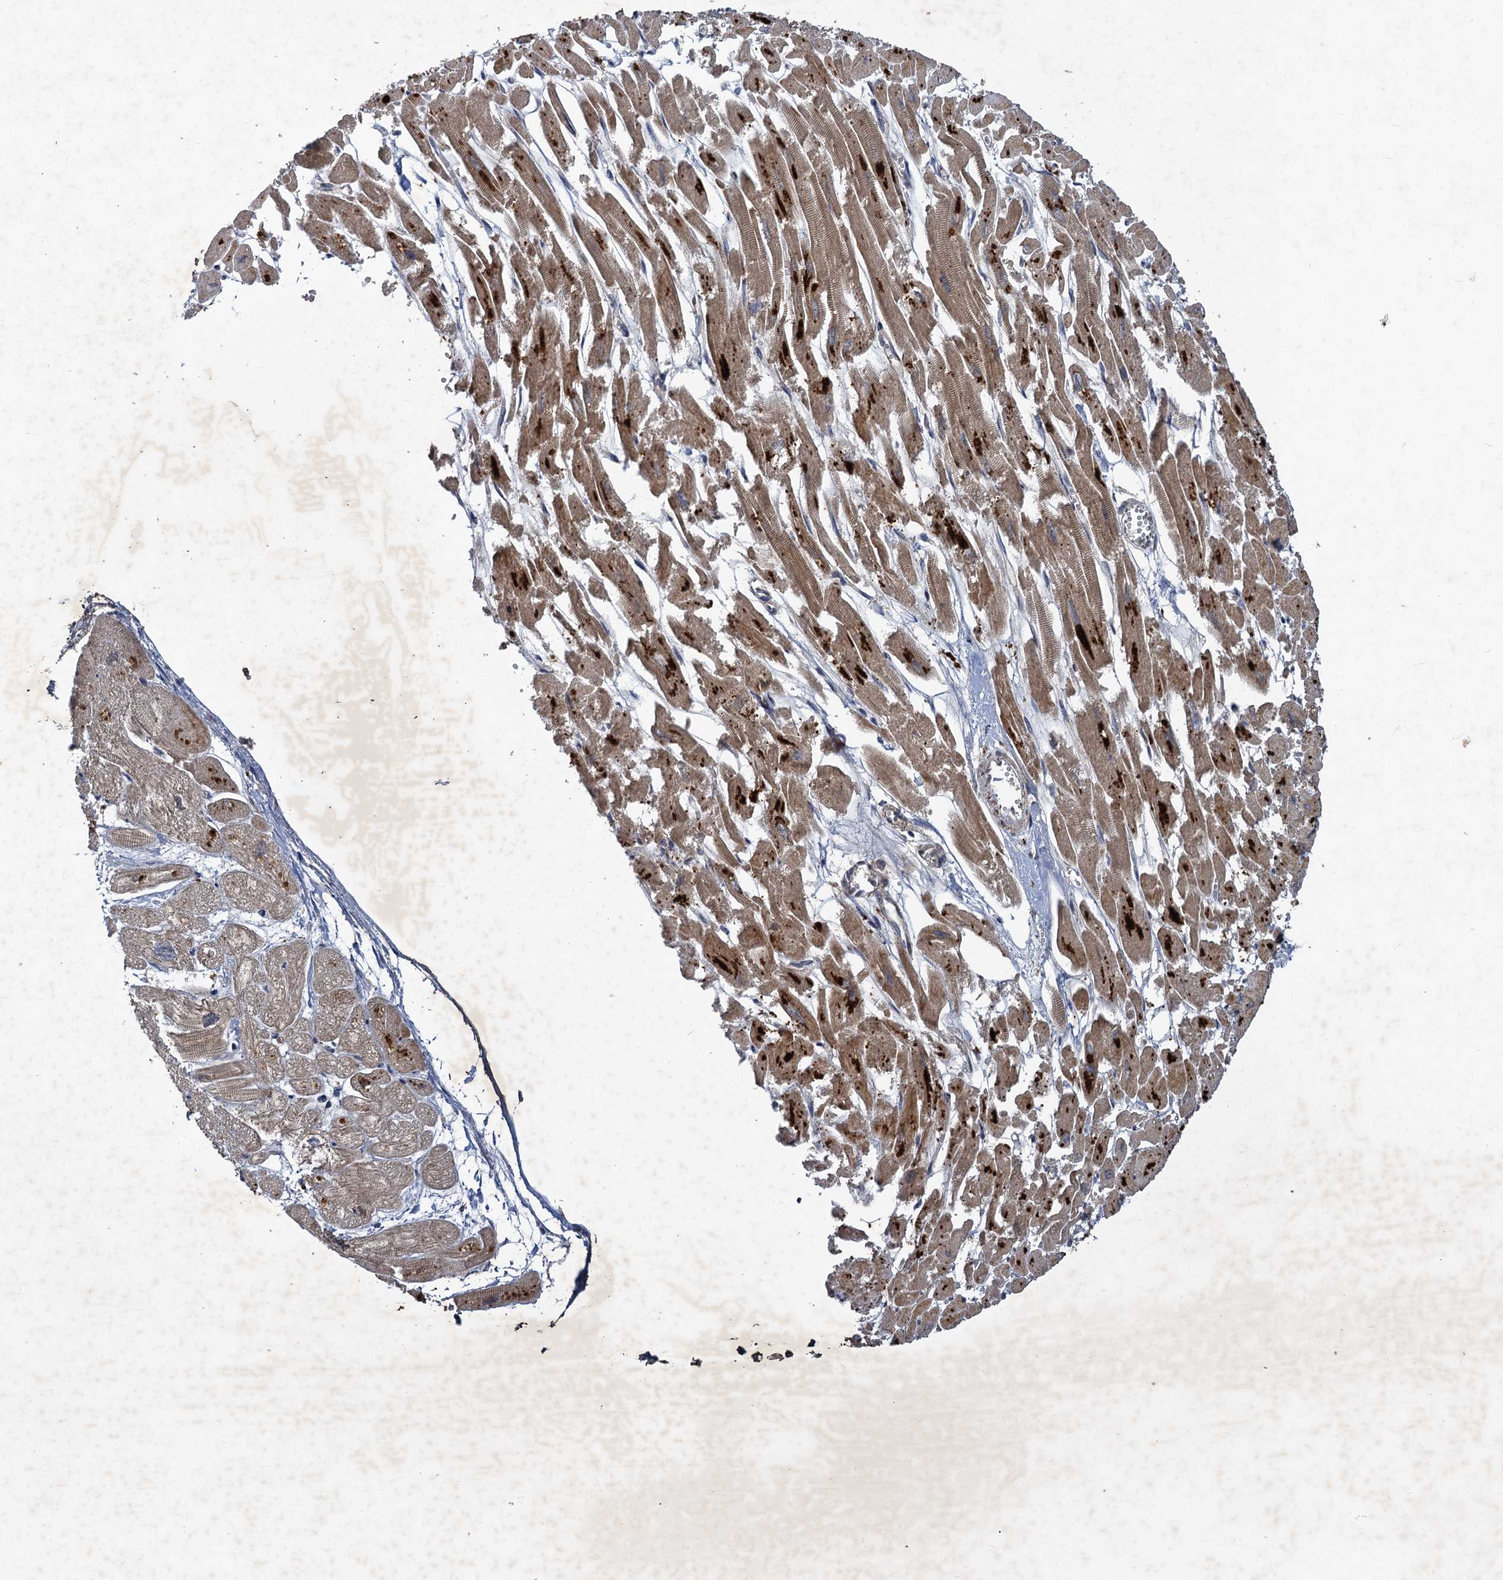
{"staining": {"intensity": "moderate", "quantity": ">75%", "location": "cytoplasmic/membranous"}, "tissue": "heart muscle", "cell_type": "Cardiomyocytes", "image_type": "normal", "snomed": [{"axis": "morphology", "description": "Normal tissue, NOS"}, {"axis": "topography", "description": "Heart"}], "caption": "Immunohistochemistry (IHC) (DAB) staining of normal heart muscle displays moderate cytoplasmic/membranous protein expression in about >75% of cardiomyocytes.", "gene": "NUDT22", "patient": {"sex": "male", "age": 54}}